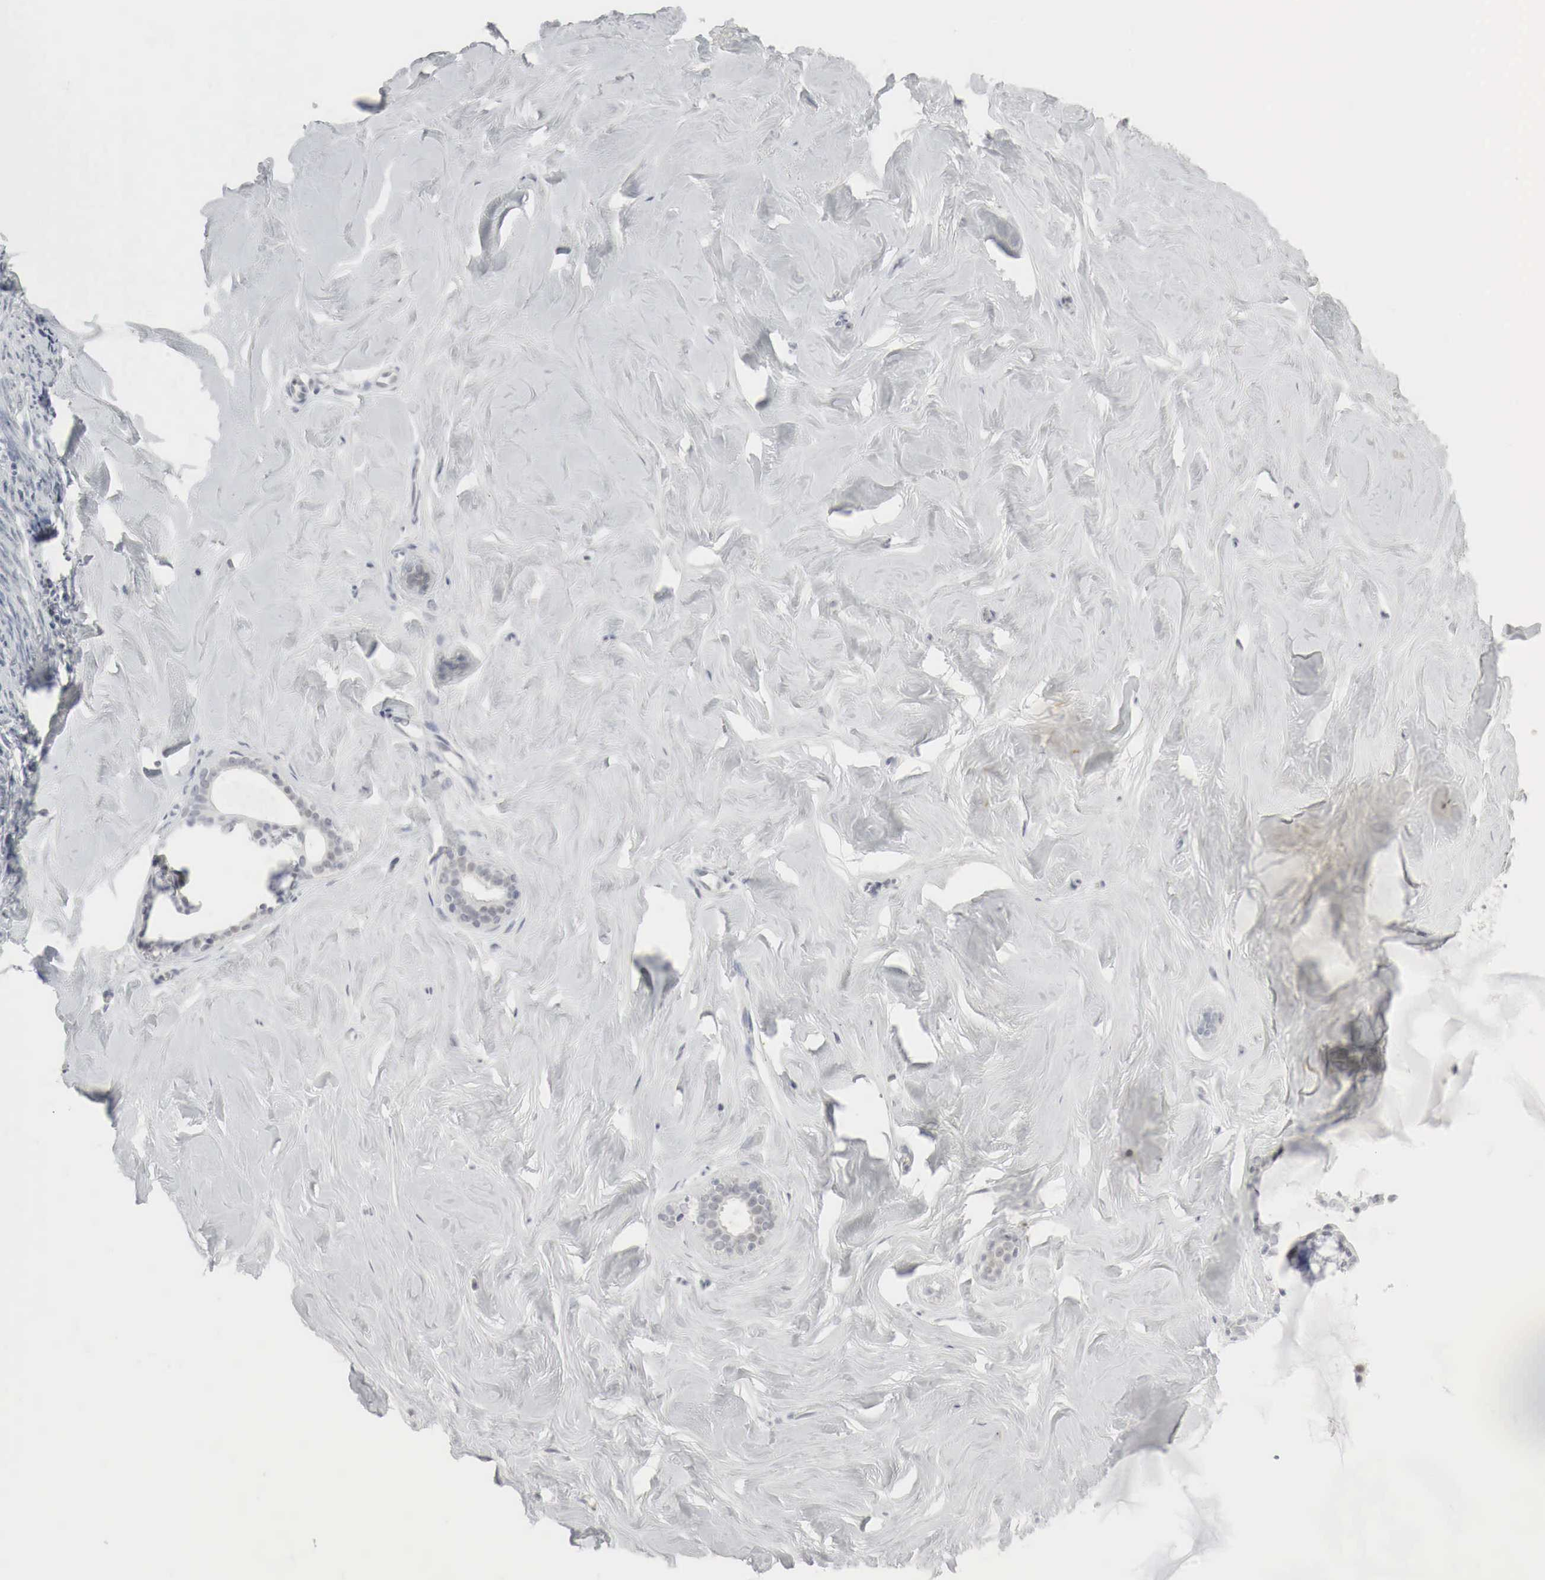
{"staining": {"intensity": "negative", "quantity": "none", "location": "none"}, "tissue": "breast", "cell_type": "Adipocytes", "image_type": "normal", "snomed": [{"axis": "morphology", "description": "Normal tissue, NOS"}, {"axis": "topography", "description": "Breast"}], "caption": "Immunohistochemistry (IHC) micrograph of benign human breast stained for a protein (brown), which exhibits no expression in adipocytes.", "gene": "MYC", "patient": {"sex": "female", "age": 54}}